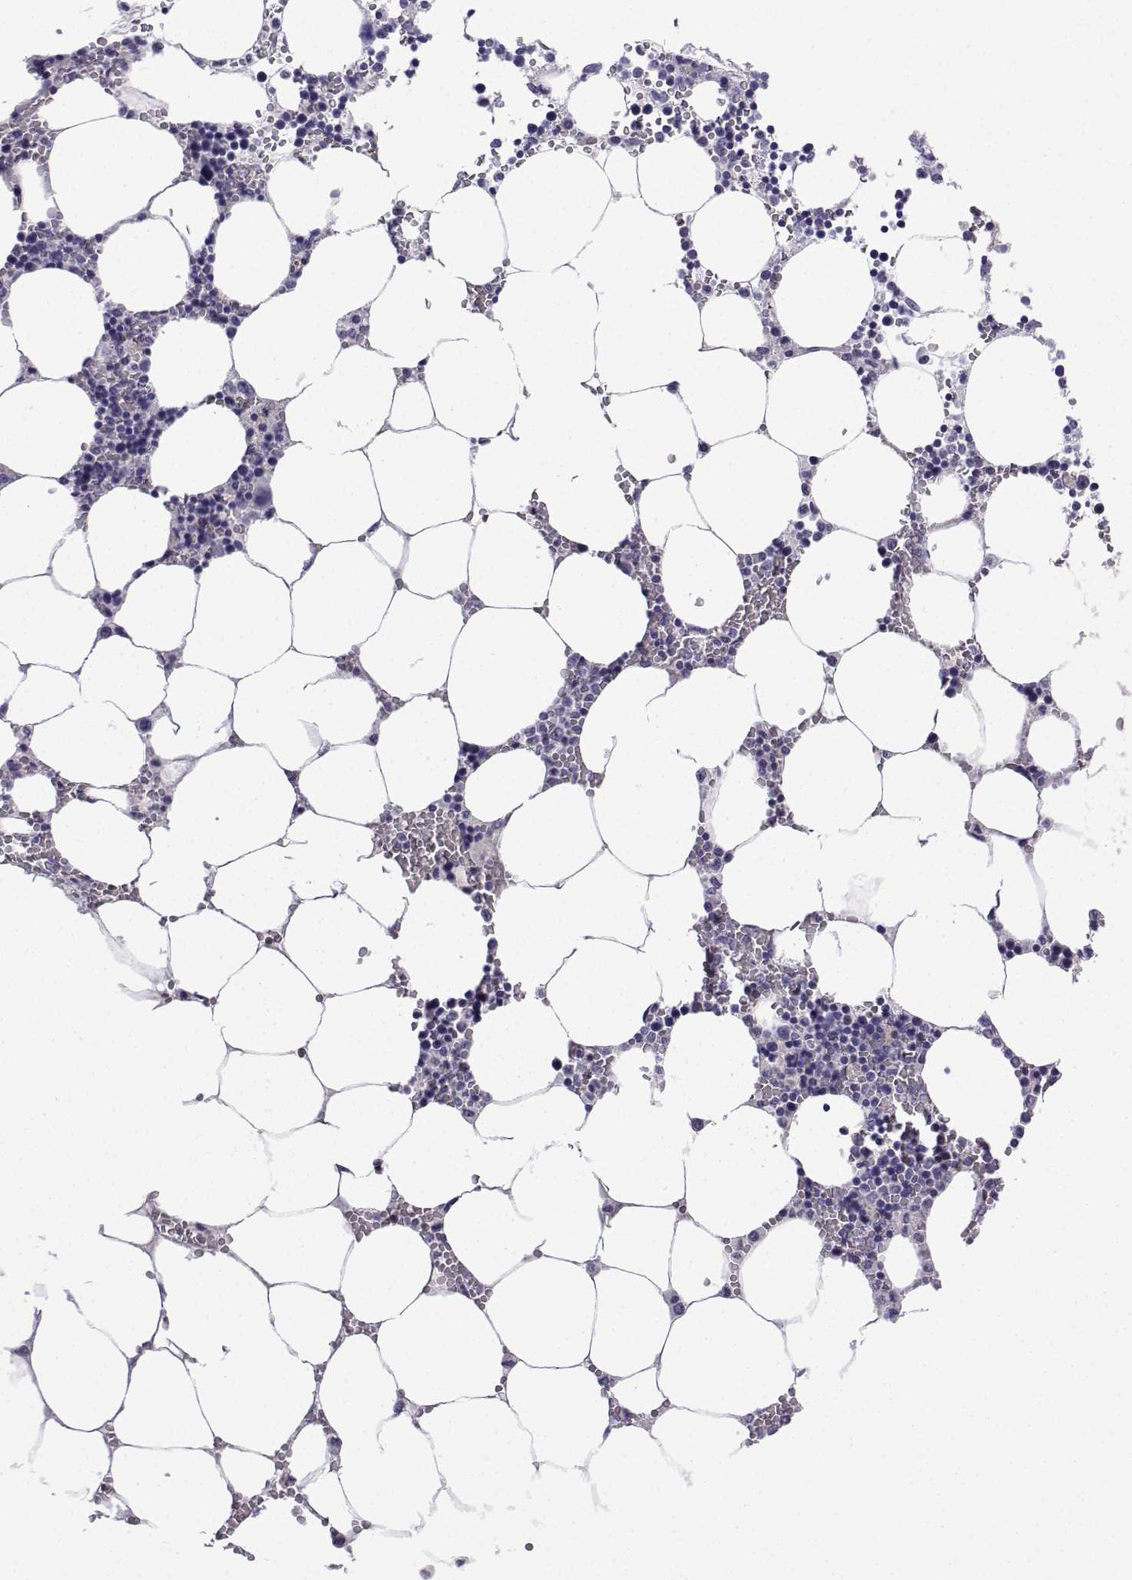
{"staining": {"intensity": "negative", "quantity": "none", "location": "none"}, "tissue": "bone marrow", "cell_type": "Hematopoietic cells", "image_type": "normal", "snomed": [{"axis": "morphology", "description": "Normal tissue, NOS"}, {"axis": "topography", "description": "Bone marrow"}], "caption": "Immunohistochemical staining of unremarkable bone marrow displays no significant staining in hematopoietic cells. (DAB immunohistochemistry visualized using brightfield microscopy, high magnification).", "gene": "SPACA7", "patient": {"sex": "female", "age": 64}}